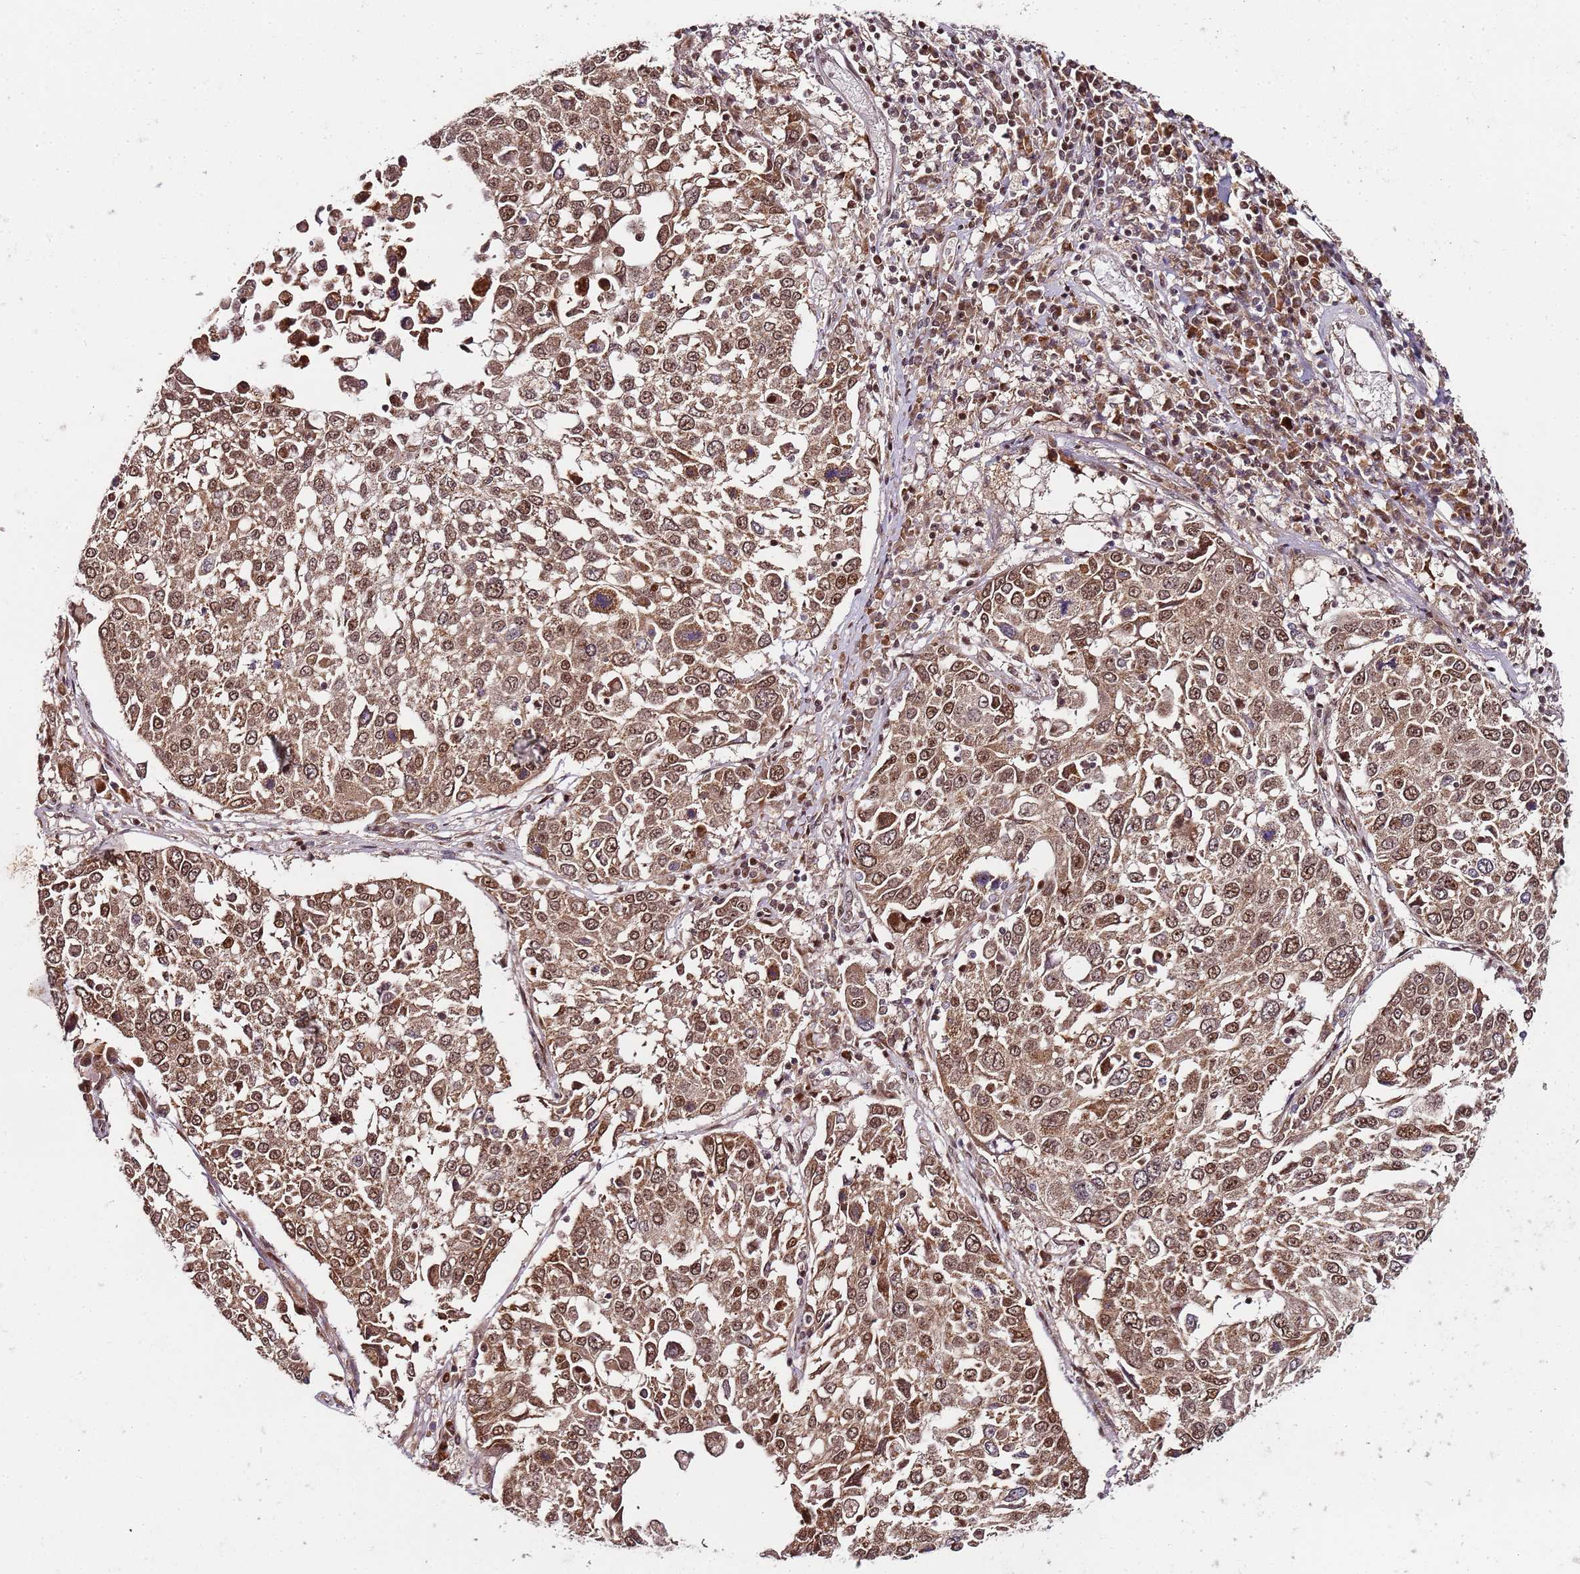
{"staining": {"intensity": "moderate", "quantity": ">75%", "location": "cytoplasmic/membranous,nuclear"}, "tissue": "lung cancer", "cell_type": "Tumor cells", "image_type": "cancer", "snomed": [{"axis": "morphology", "description": "Squamous cell carcinoma, NOS"}, {"axis": "topography", "description": "Lung"}], "caption": "The histopathology image demonstrates staining of lung squamous cell carcinoma, revealing moderate cytoplasmic/membranous and nuclear protein positivity (brown color) within tumor cells.", "gene": "EDC3", "patient": {"sex": "male", "age": 65}}